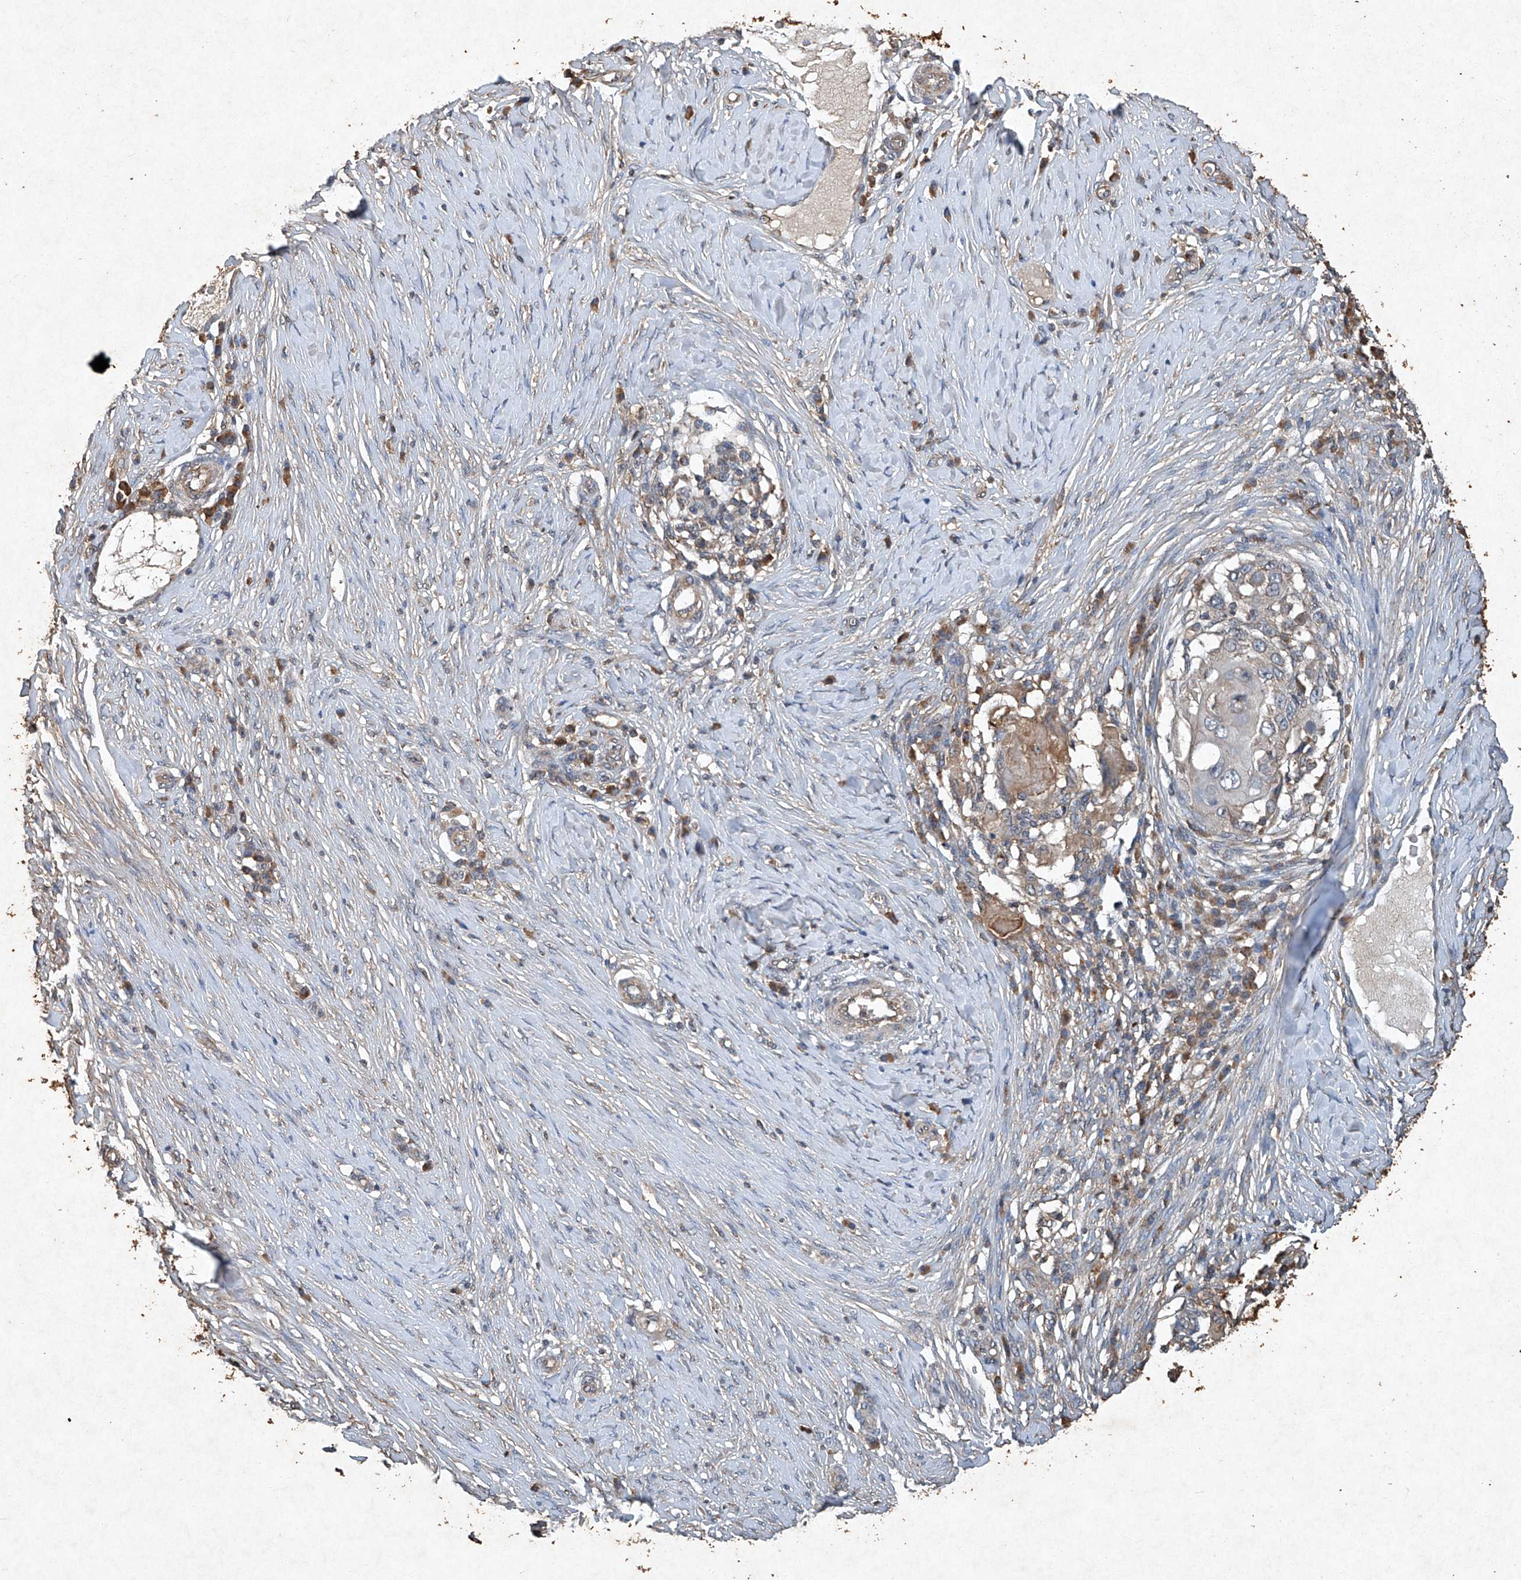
{"staining": {"intensity": "weak", "quantity": "<25%", "location": "cytoplasmic/membranous"}, "tissue": "skin cancer", "cell_type": "Tumor cells", "image_type": "cancer", "snomed": [{"axis": "morphology", "description": "Squamous cell carcinoma, NOS"}, {"axis": "topography", "description": "Skin"}], "caption": "Immunohistochemical staining of squamous cell carcinoma (skin) demonstrates no significant expression in tumor cells.", "gene": "STK3", "patient": {"sex": "female", "age": 44}}